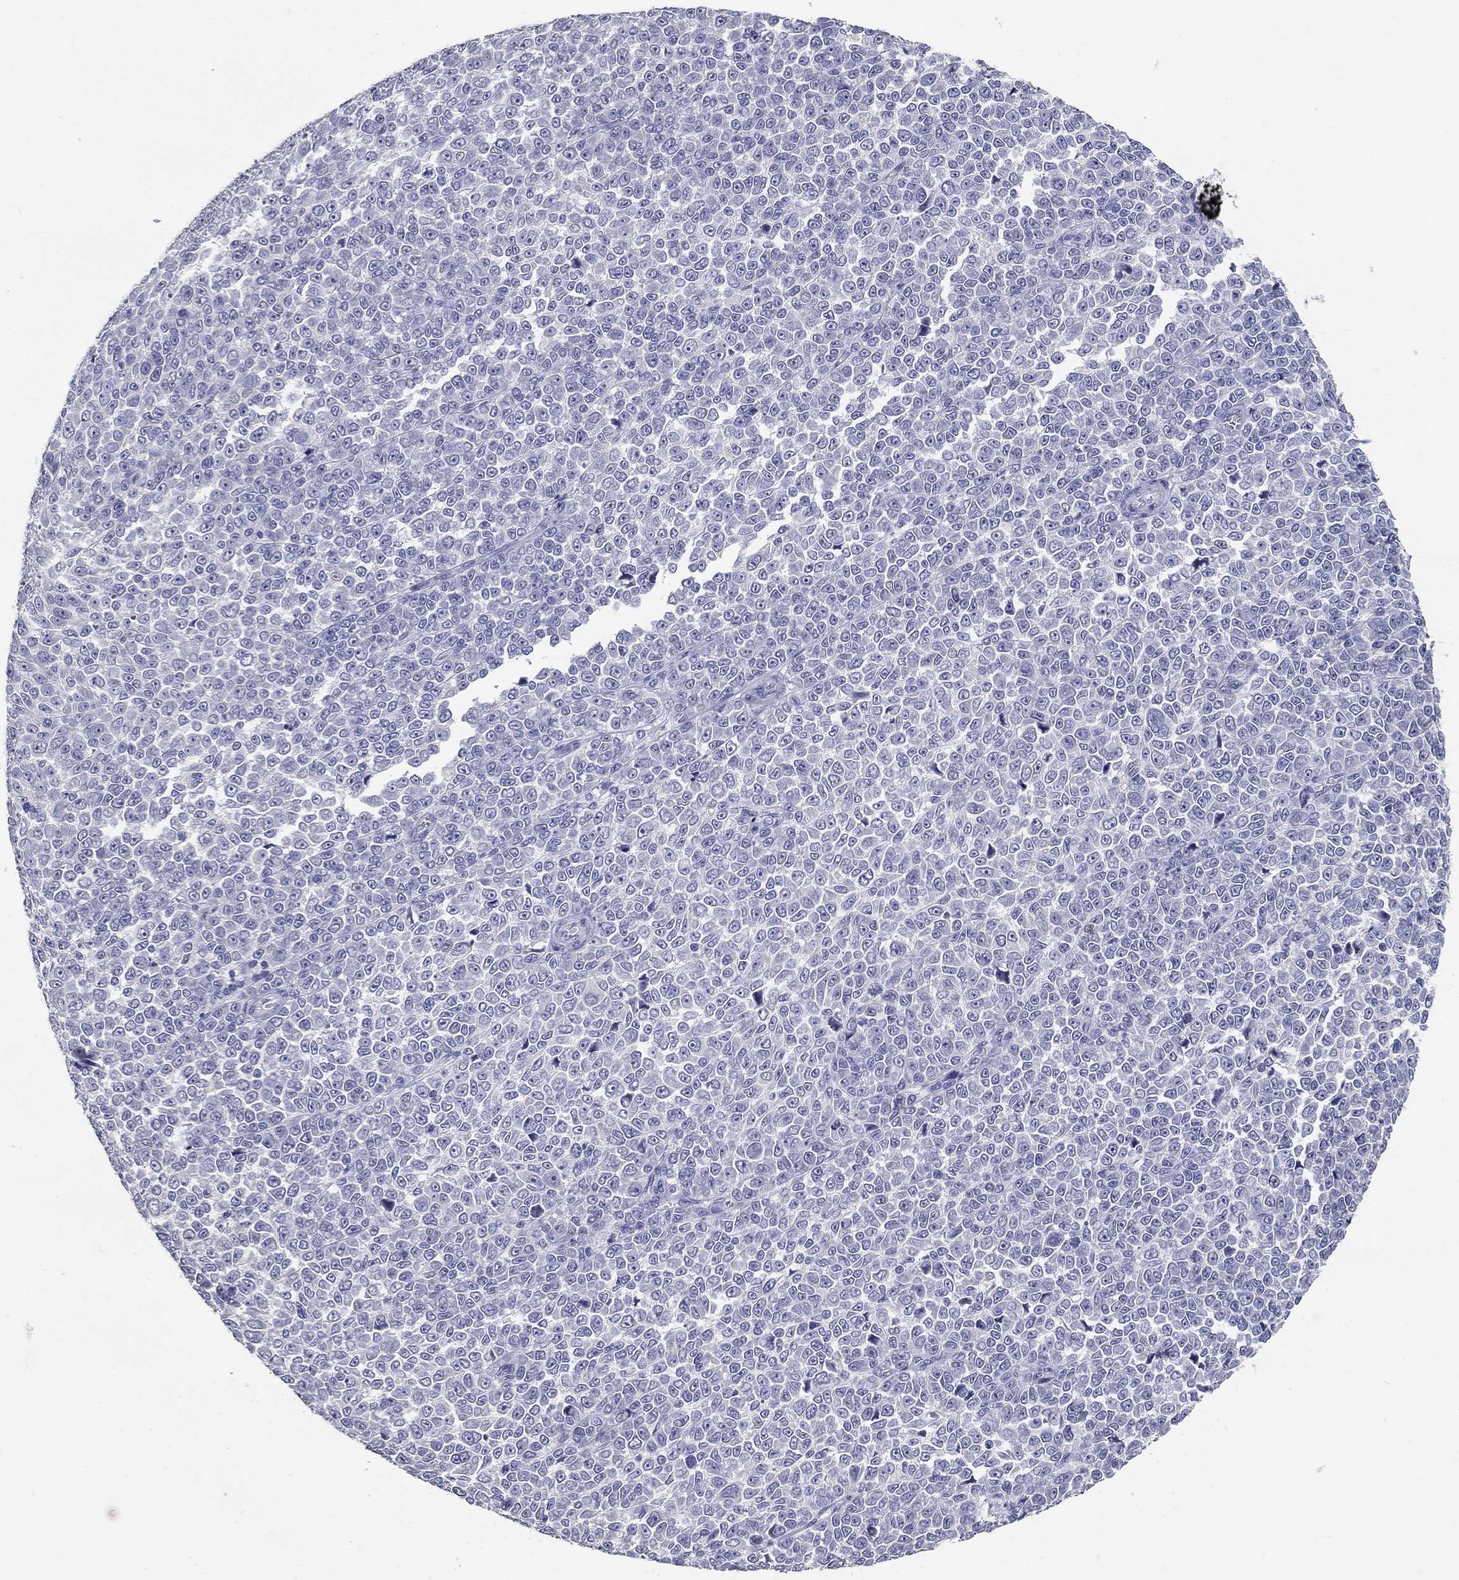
{"staining": {"intensity": "negative", "quantity": "none", "location": "none"}, "tissue": "melanoma", "cell_type": "Tumor cells", "image_type": "cancer", "snomed": [{"axis": "morphology", "description": "Malignant melanoma, NOS"}, {"axis": "topography", "description": "Skin"}], "caption": "Tumor cells show no significant protein positivity in malignant melanoma.", "gene": "POMC", "patient": {"sex": "female", "age": 95}}